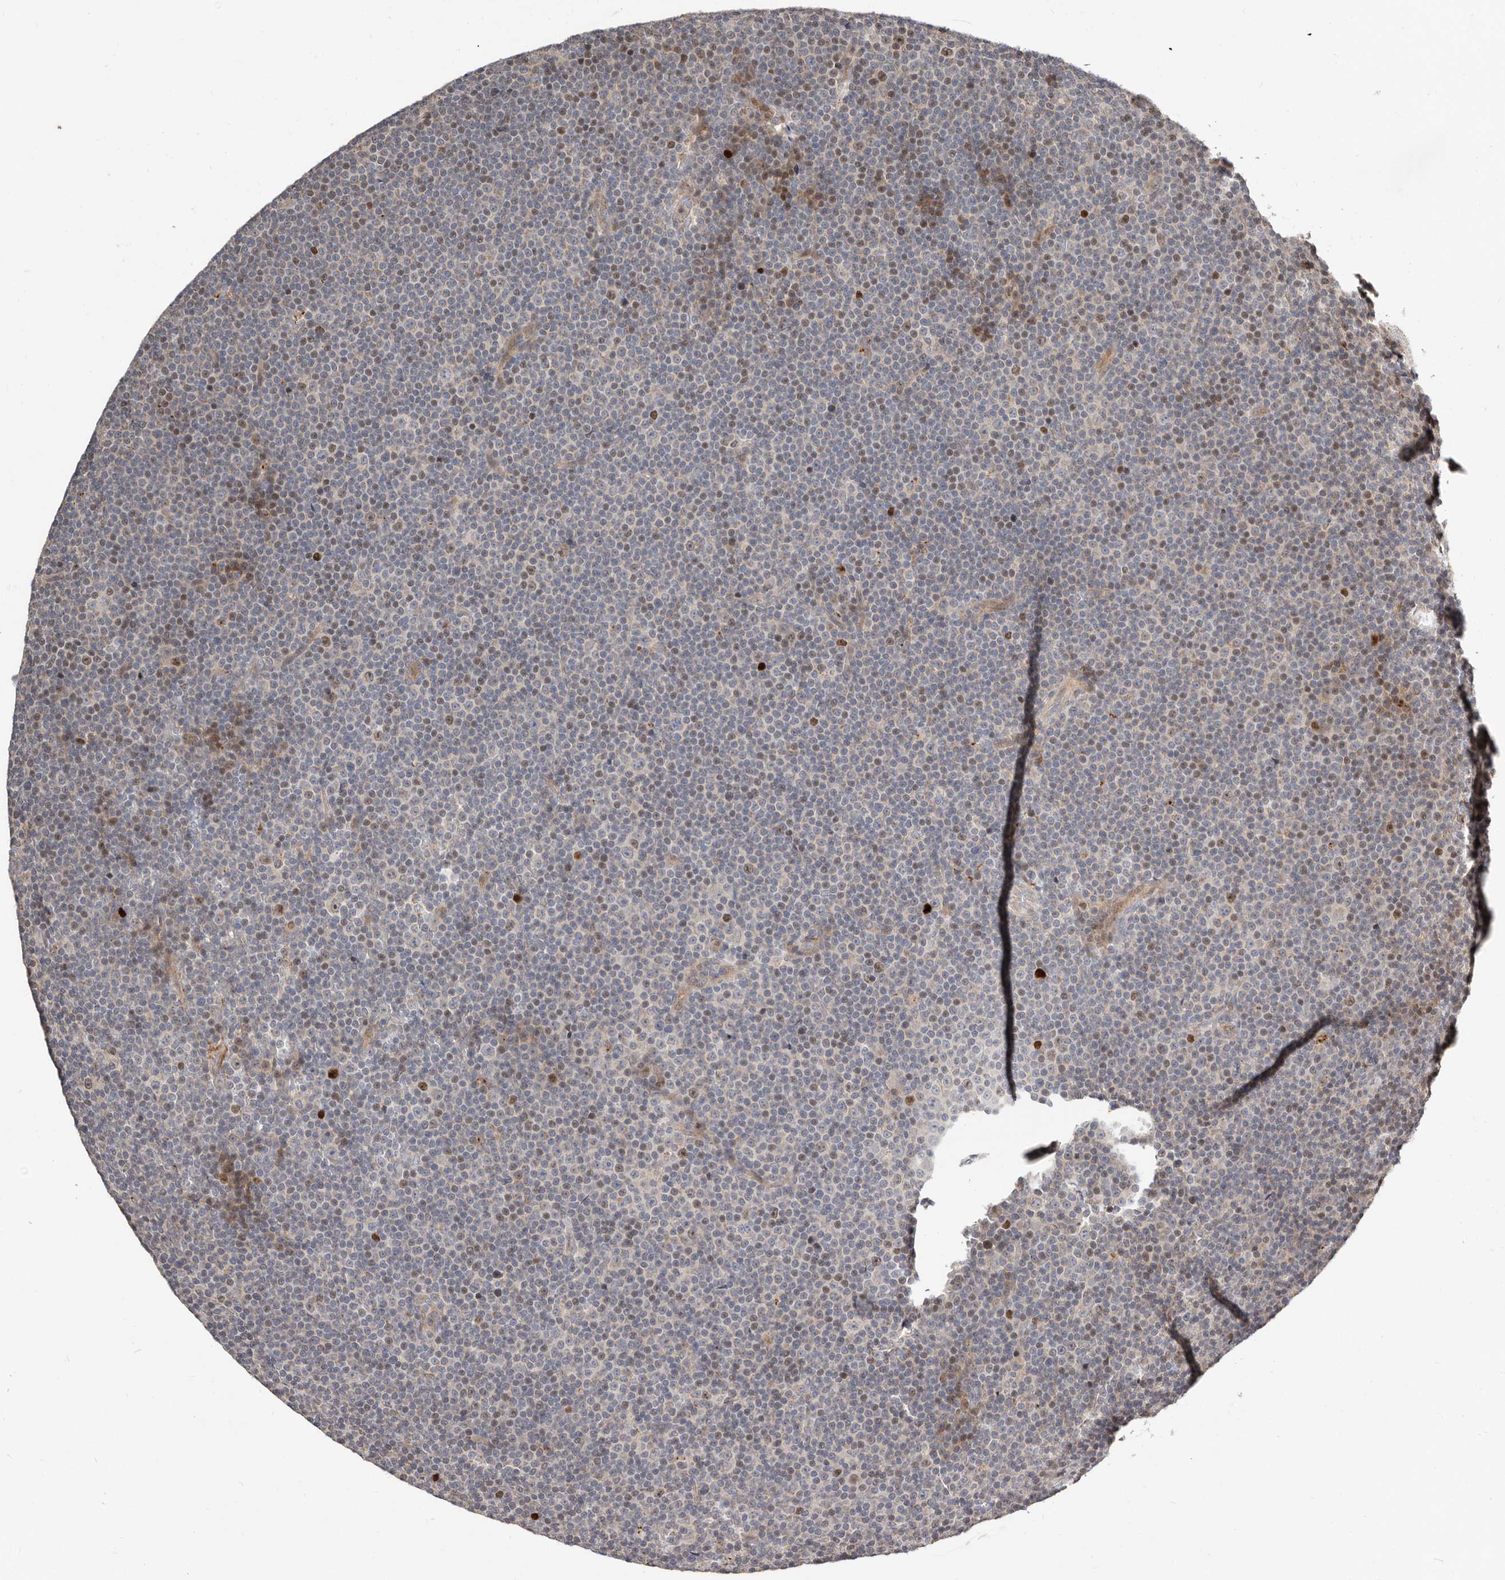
{"staining": {"intensity": "moderate", "quantity": "25%-75%", "location": "cytoplasmic/membranous,nuclear"}, "tissue": "lymphoma", "cell_type": "Tumor cells", "image_type": "cancer", "snomed": [{"axis": "morphology", "description": "Malignant lymphoma, non-Hodgkin's type, Low grade"}, {"axis": "topography", "description": "Lymph node"}], "caption": "Brown immunohistochemical staining in malignant lymphoma, non-Hodgkin's type (low-grade) shows moderate cytoplasmic/membranous and nuclear staining in approximately 25%-75% of tumor cells. (brown staining indicates protein expression, while blue staining denotes nuclei).", "gene": "SMYD4", "patient": {"sex": "female", "age": 67}}